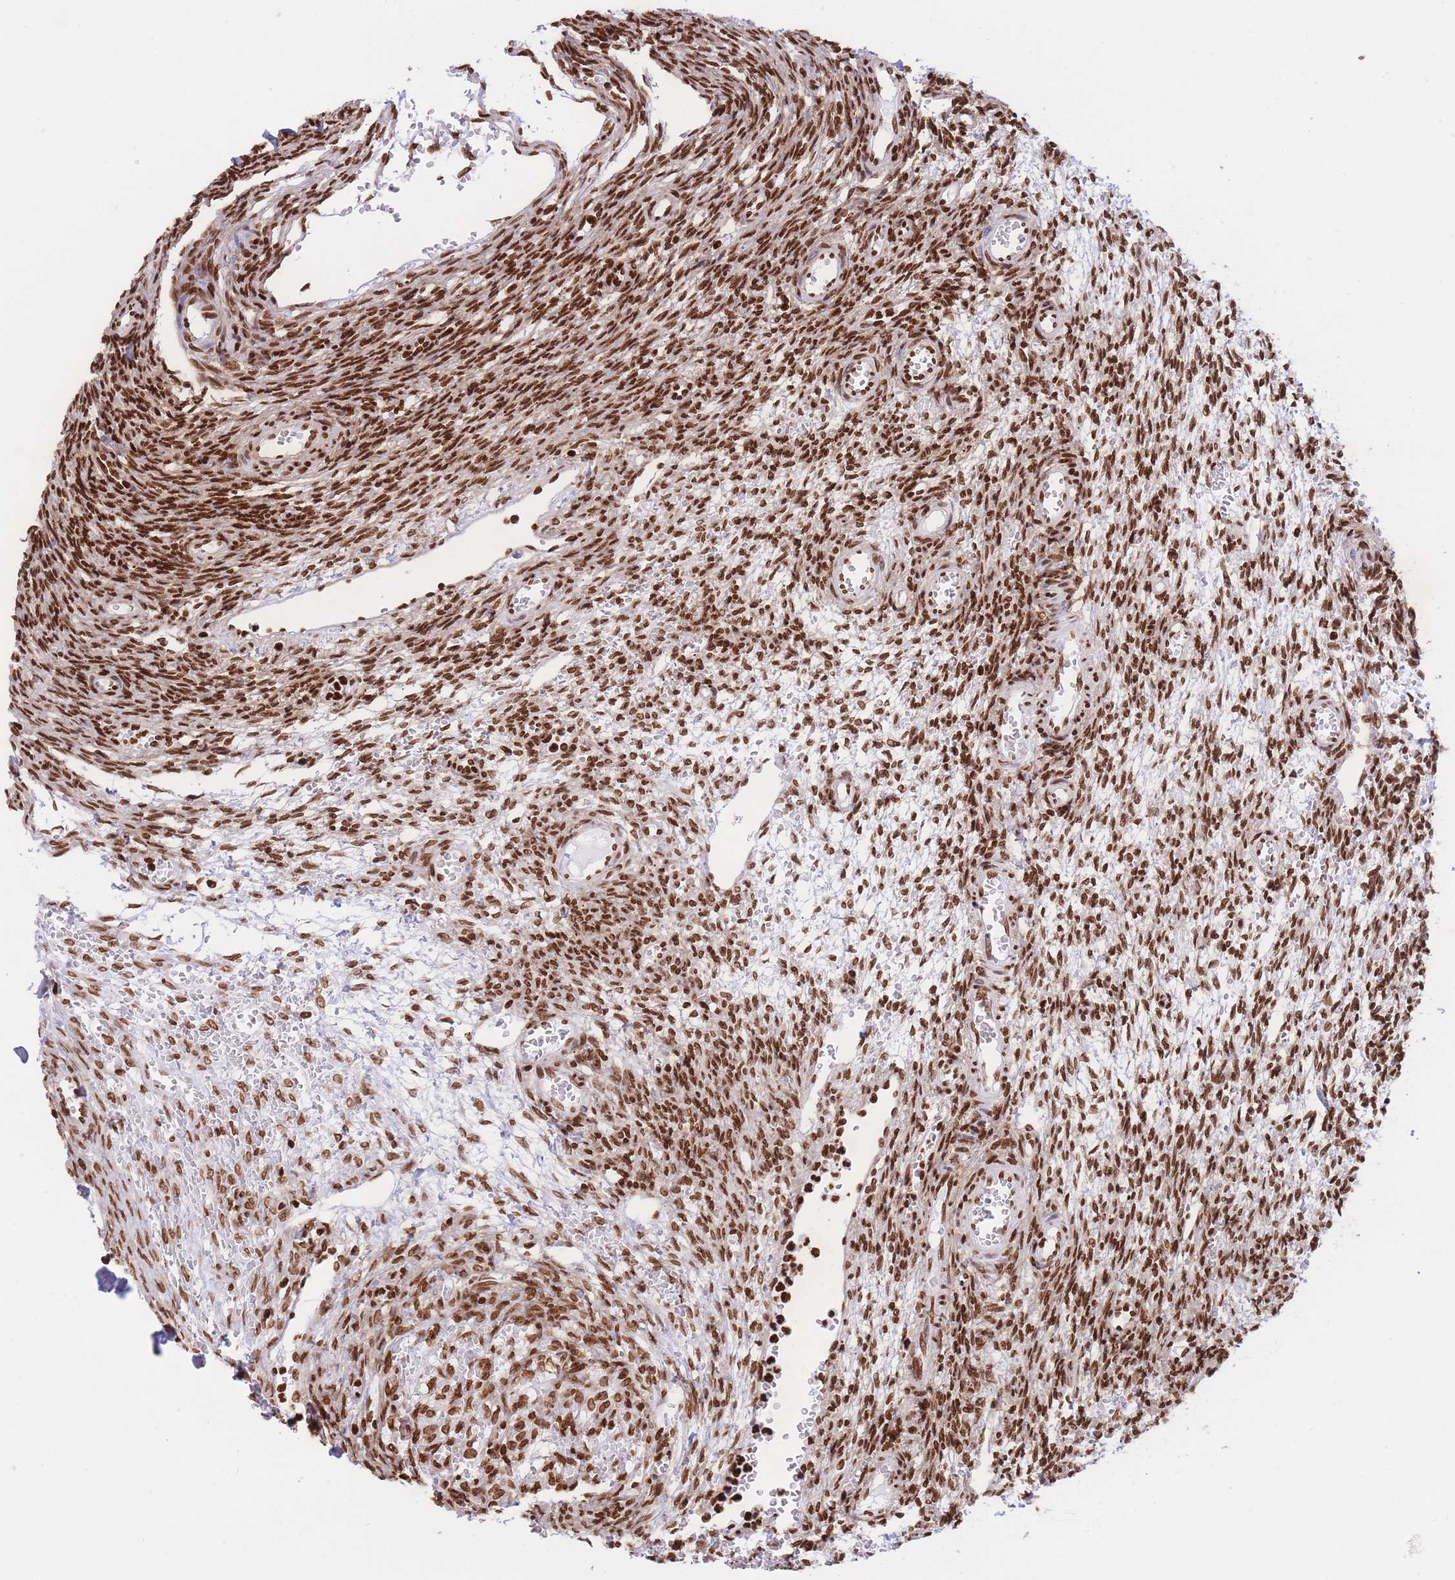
{"staining": {"intensity": "strong", "quantity": ">75%", "location": "nuclear"}, "tissue": "ovary", "cell_type": "Follicle cells", "image_type": "normal", "snomed": [{"axis": "morphology", "description": "Normal tissue, NOS"}, {"axis": "topography", "description": "Ovary"}], "caption": "Immunohistochemistry micrograph of normal ovary: human ovary stained using immunohistochemistry displays high levels of strong protein expression localized specifically in the nuclear of follicle cells, appearing as a nuclear brown color.", "gene": "H2BC10", "patient": {"sex": "female", "age": 39}}